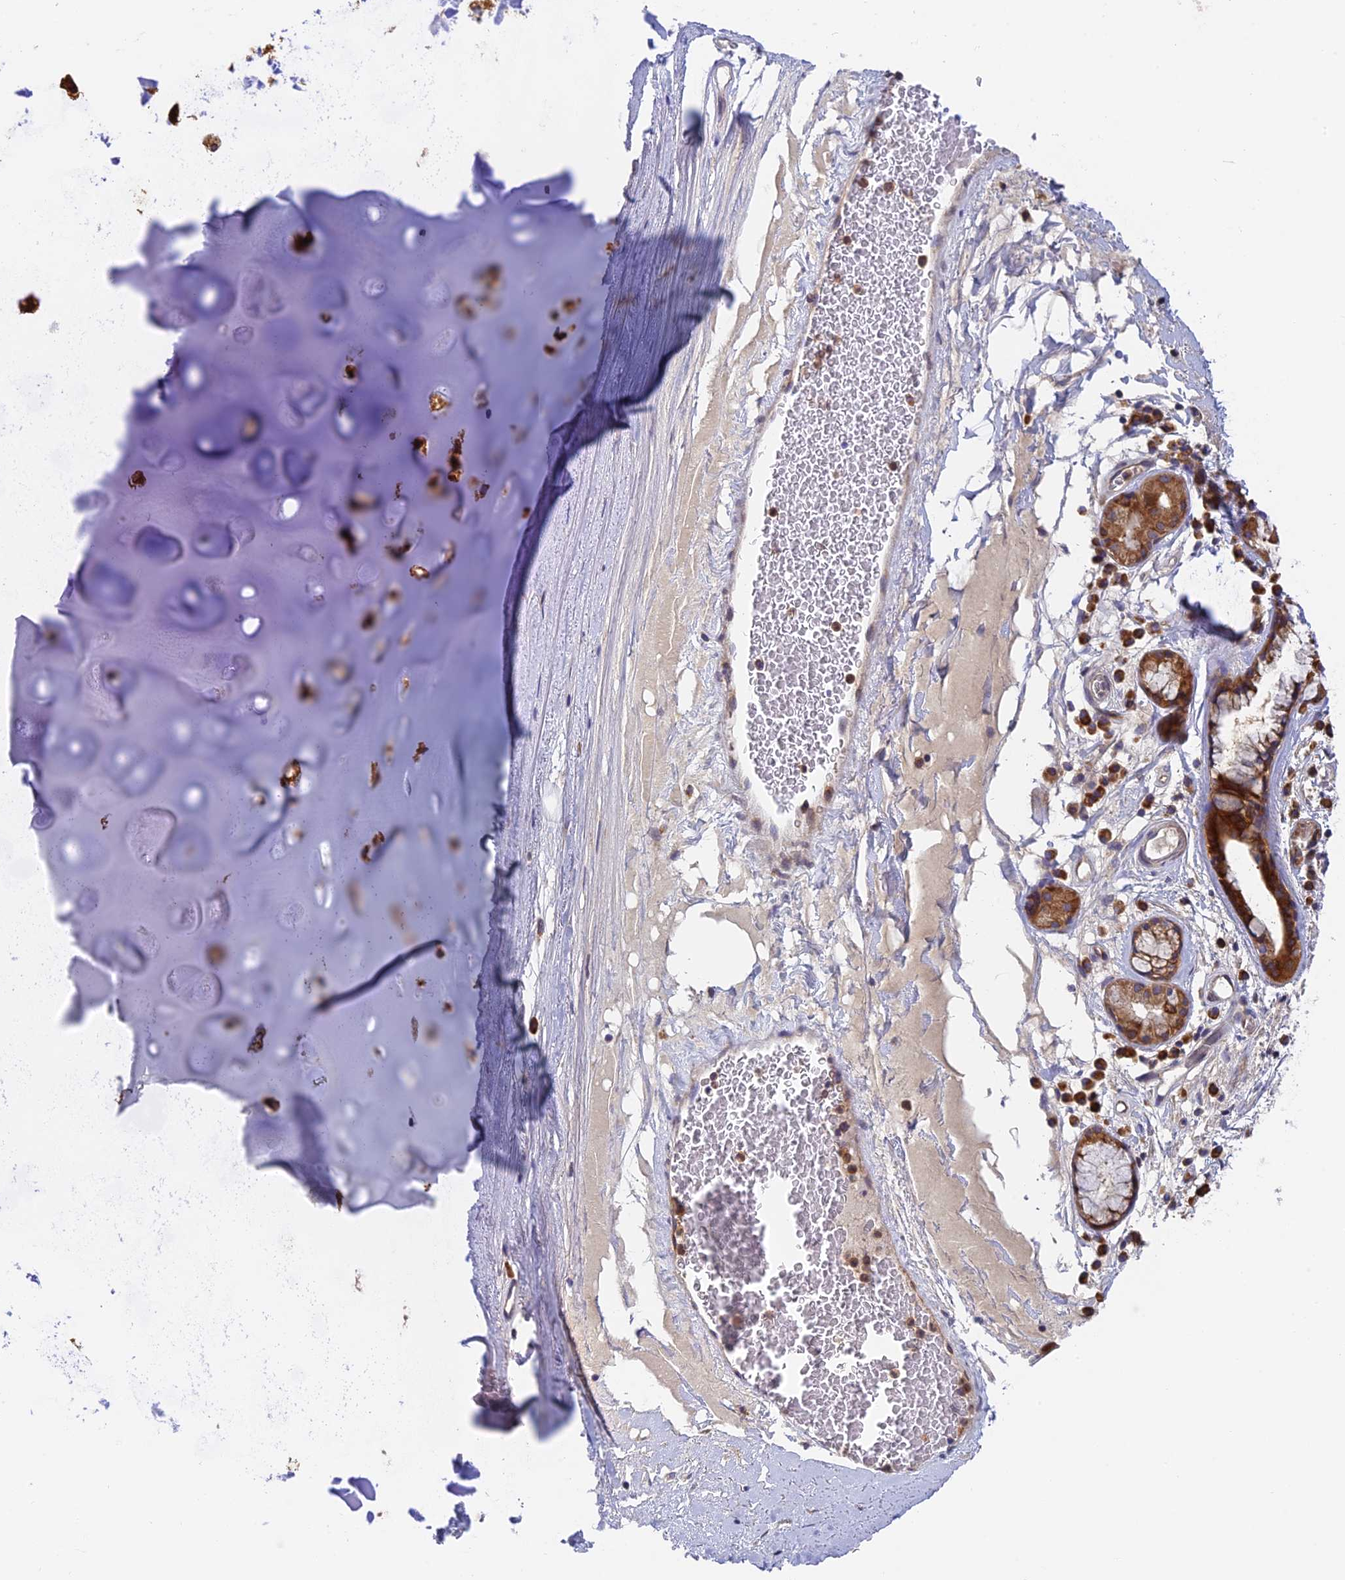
{"staining": {"intensity": "negative", "quantity": "none", "location": "none"}, "tissue": "adipose tissue", "cell_type": "Adipocytes", "image_type": "normal", "snomed": [{"axis": "morphology", "description": "Normal tissue, NOS"}, {"axis": "topography", "description": "Cartilage tissue"}], "caption": "Immunohistochemistry photomicrograph of benign adipose tissue stained for a protein (brown), which exhibits no staining in adipocytes.", "gene": "IPO5", "patient": {"sex": "female", "age": 63}}